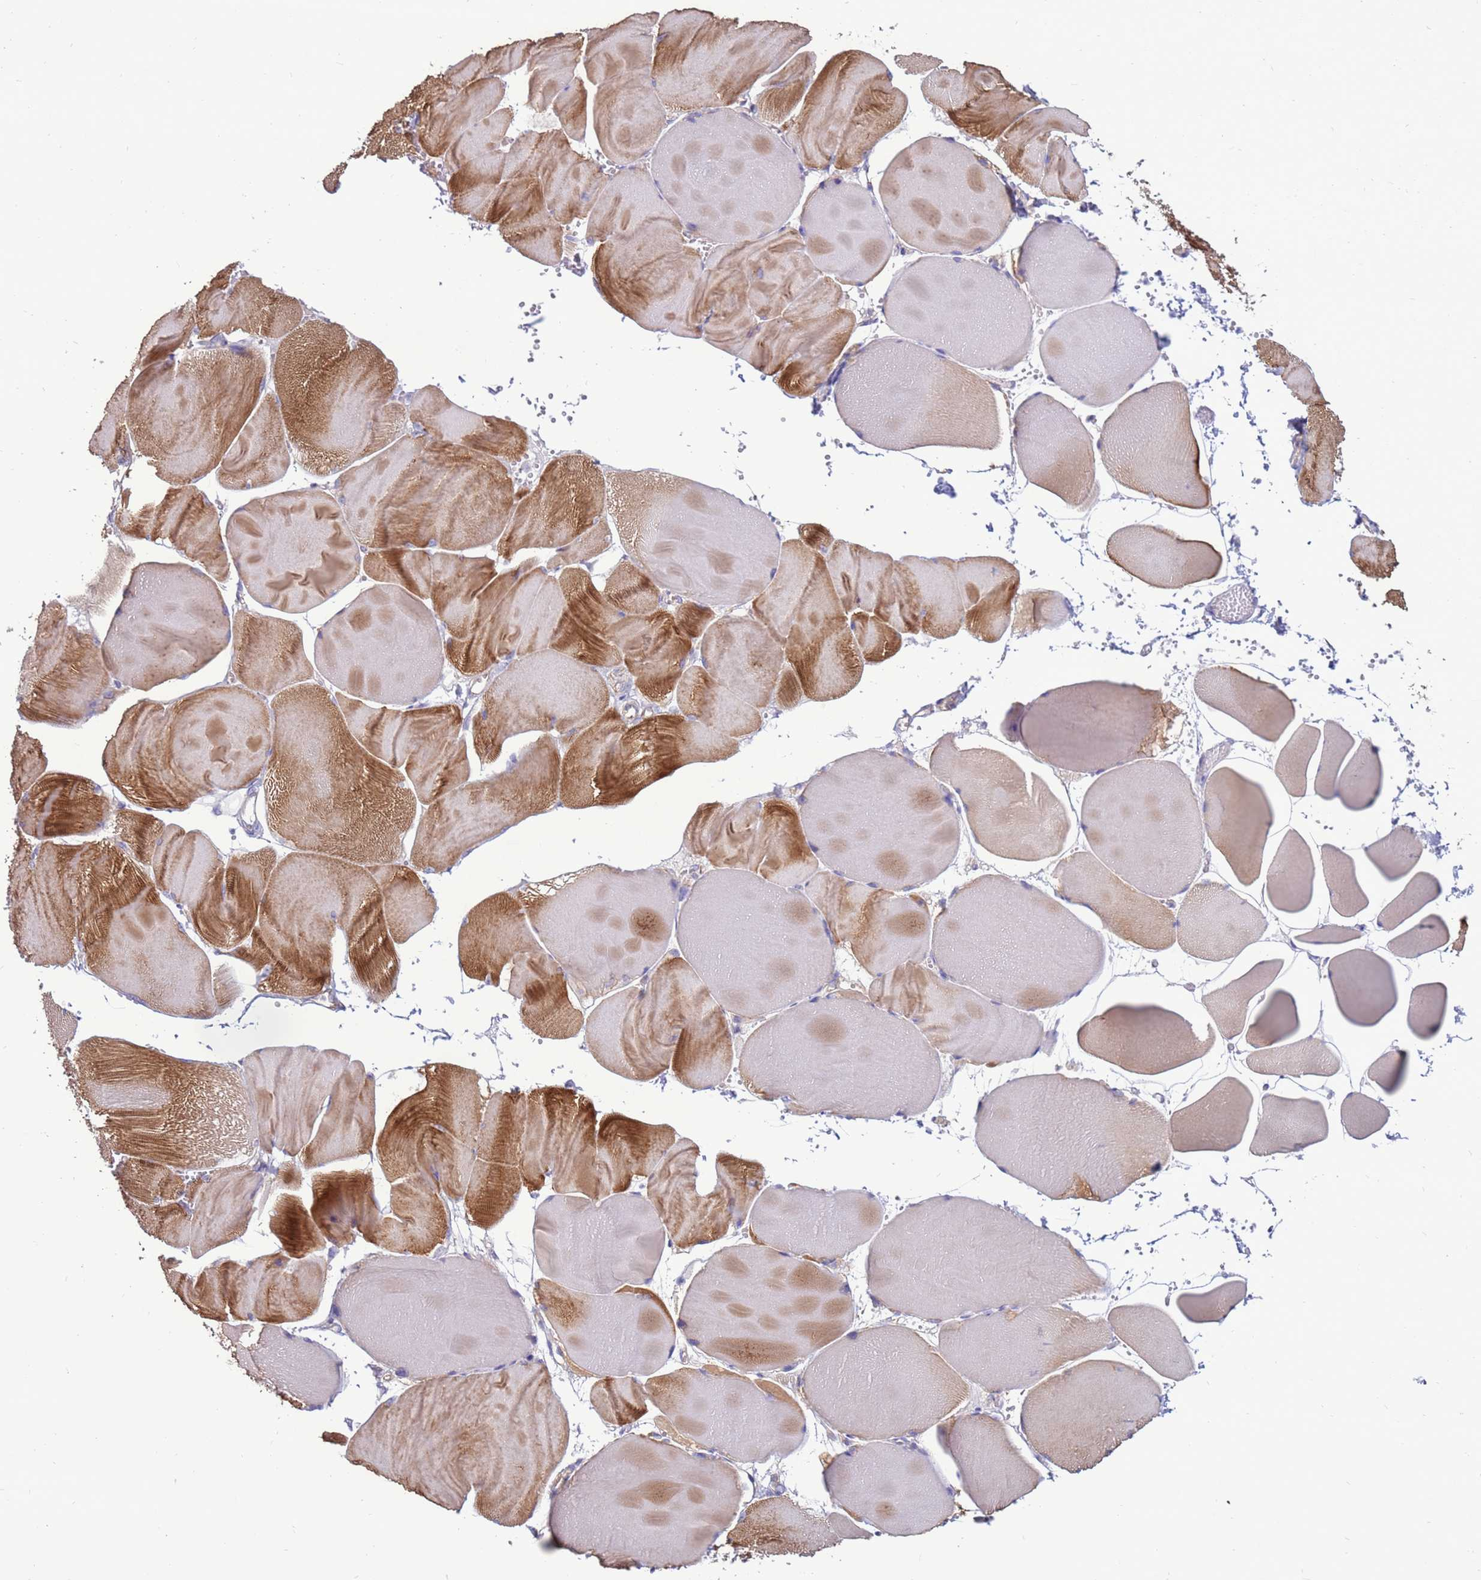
{"staining": {"intensity": "strong", "quantity": "25%-75%", "location": "cytoplasmic/membranous"}, "tissue": "skeletal muscle", "cell_type": "Myocytes", "image_type": "normal", "snomed": [{"axis": "morphology", "description": "Normal tissue, NOS"}, {"axis": "morphology", "description": "Basal cell carcinoma"}, {"axis": "topography", "description": "Skeletal muscle"}], "caption": "Protein staining of normal skeletal muscle demonstrates strong cytoplasmic/membranous expression in about 25%-75% of myocytes.", "gene": "TRAPPC4", "patient": {"sex": "female", "age": 64}}